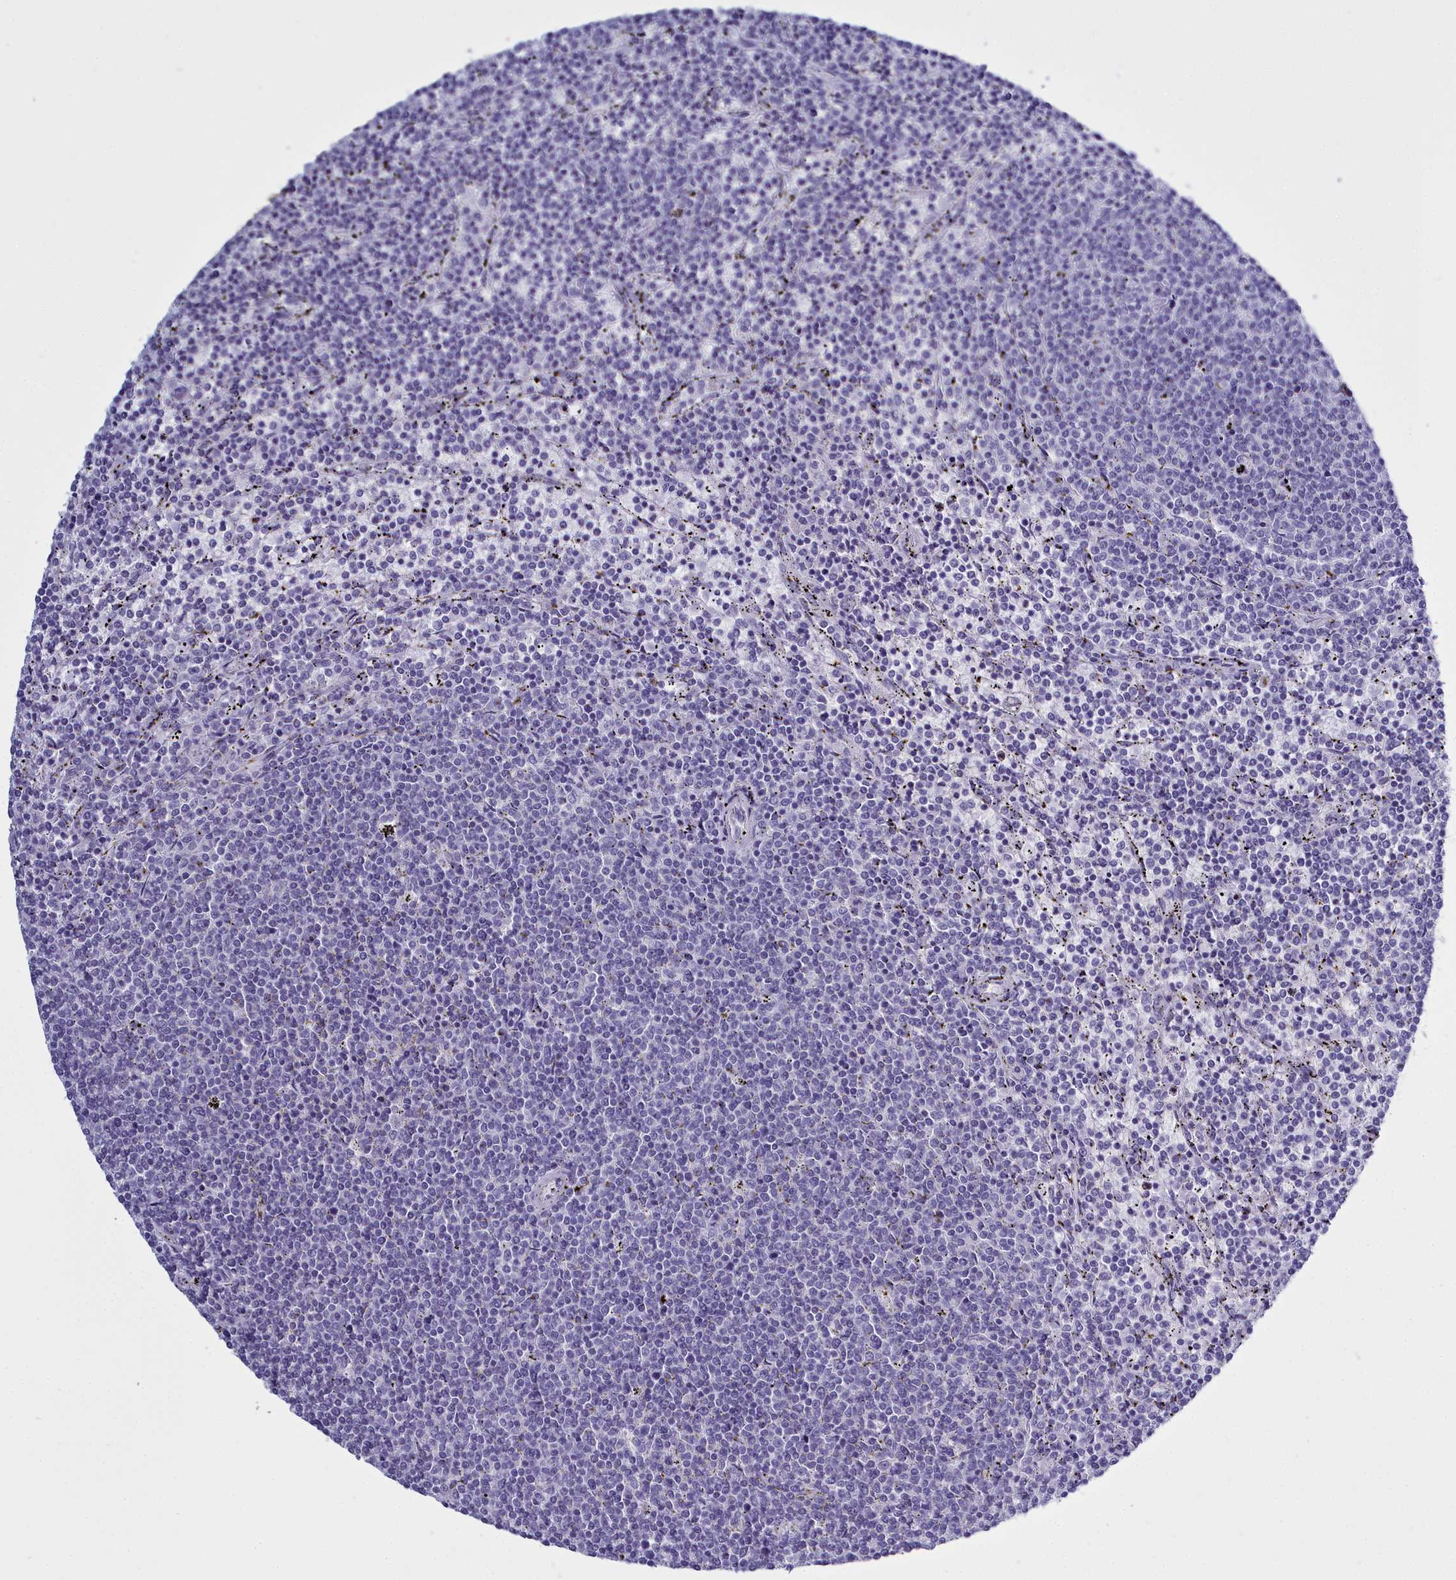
{"staining": {"intensity": "negative", "quantity": "none", "location": "none"}, "tissue": "lymphoma", "cell_type": "Tumor cells", "image_type": "cancer", "snomed": [{"axis": "morphology", "description": "Malignant lymphoma, non-Hodgkin's type, Low grade"}, {"axis": "topography", "description": "Spleen"}], "caption": "Immunohistochemistry of human malignant lymphoma, non-Hodgkin's type (low-grade) displays no staining in tumor cells.", "gene": "MAP6", "patient": {"sex": "female", "age": 50}}